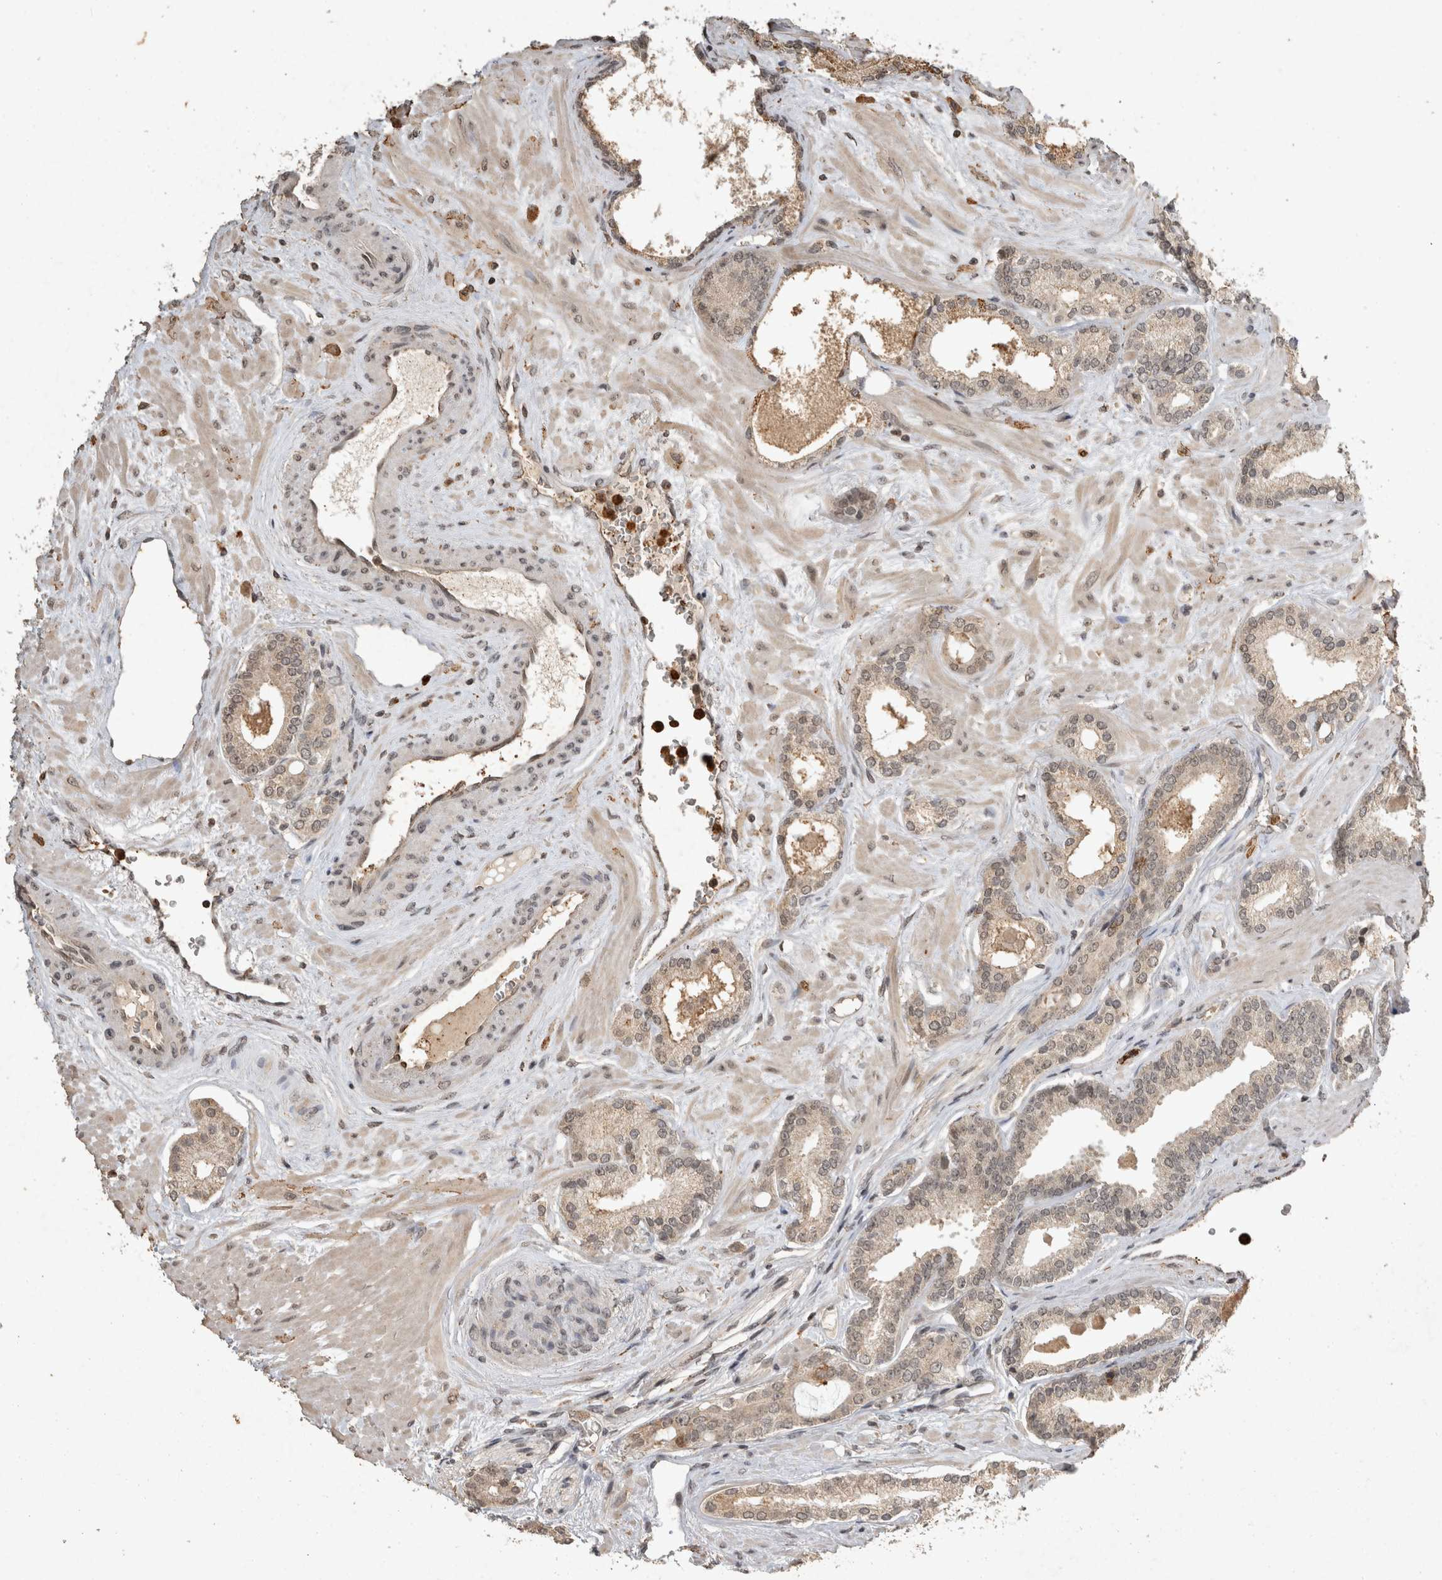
{"staining": {"intensity": "weak", "quantity": "<25%", "location": "cytoplasmic/membranous"}, "tissue": "prostate cancer", "cell_type": "Tumor cells", "image_type": "cancer", "snomed": [{"axis": "morphology", "description": "Adenocarcinoma, Low grade"}, {"axis": "topography", "description": "Prostate"}], "caption": "The histopathology image reveals no staining of tumor cells in prostate low-grade adenocarcinoma.", "gene": "HRK", "patient": {"sex": "male", "age": 70}}